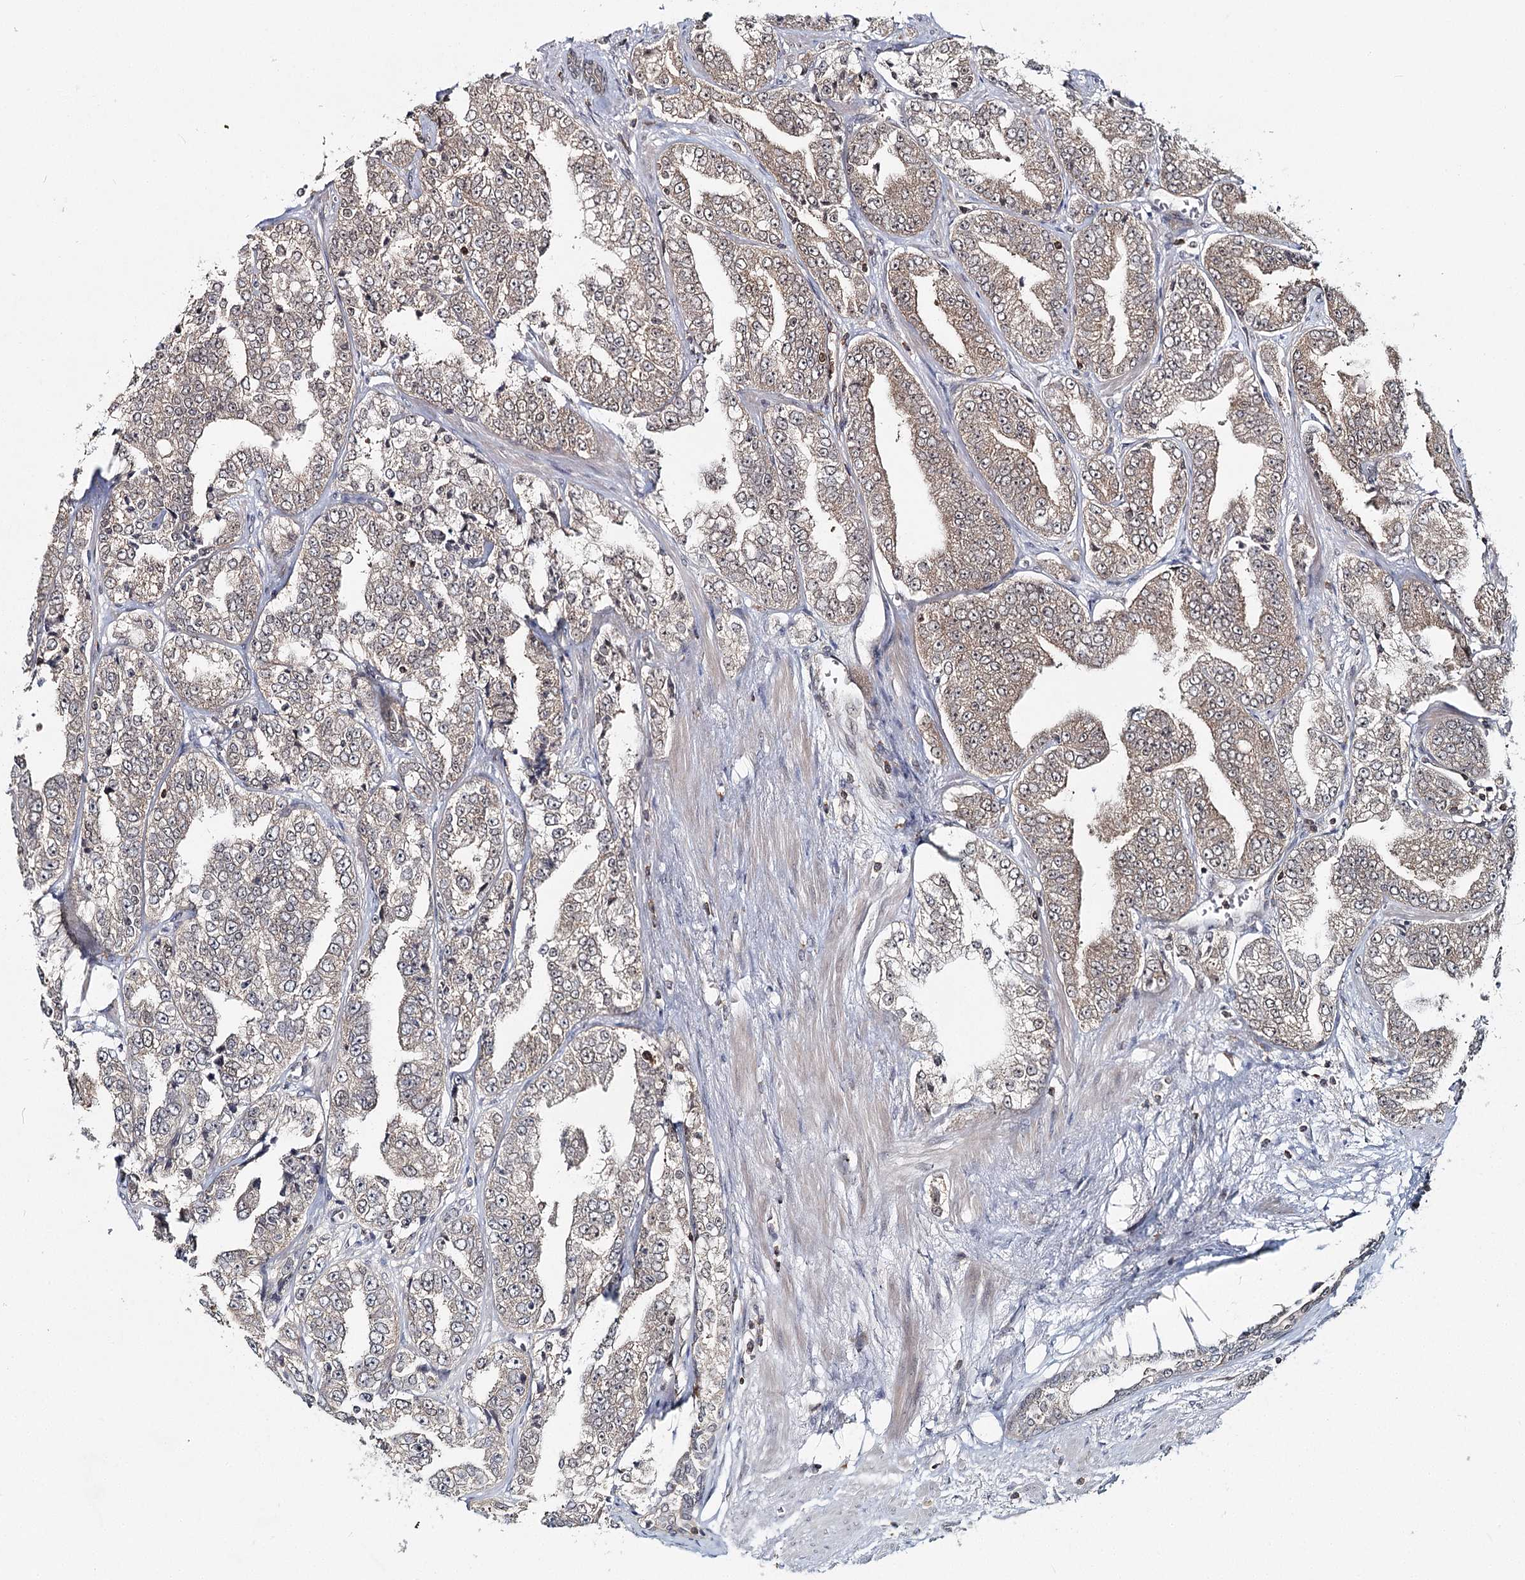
{"staining": {"intensity": "weak", "quantity": ">75%", "location": "cytoplasmic/membranous"}, "tissue": "prostate cancer", "cell_type": "Tumor cells", "image_type": "cancer", "snomed": [{"axis": "morphology", "description": "Adenocarcinoma, High grade"}, {"axis": "topography", "description": "Prostate"}], "caption": "An immunohistochemistry histopathology image of tumor tissue is shown. Protein staining in brown shows weak cytoplasmic/membranous positivity in prostate adenocarcinoma (high-grade) within tumor cells.", "gene": "FAM120B", "patient": {"sex": "male", "age": 71}}